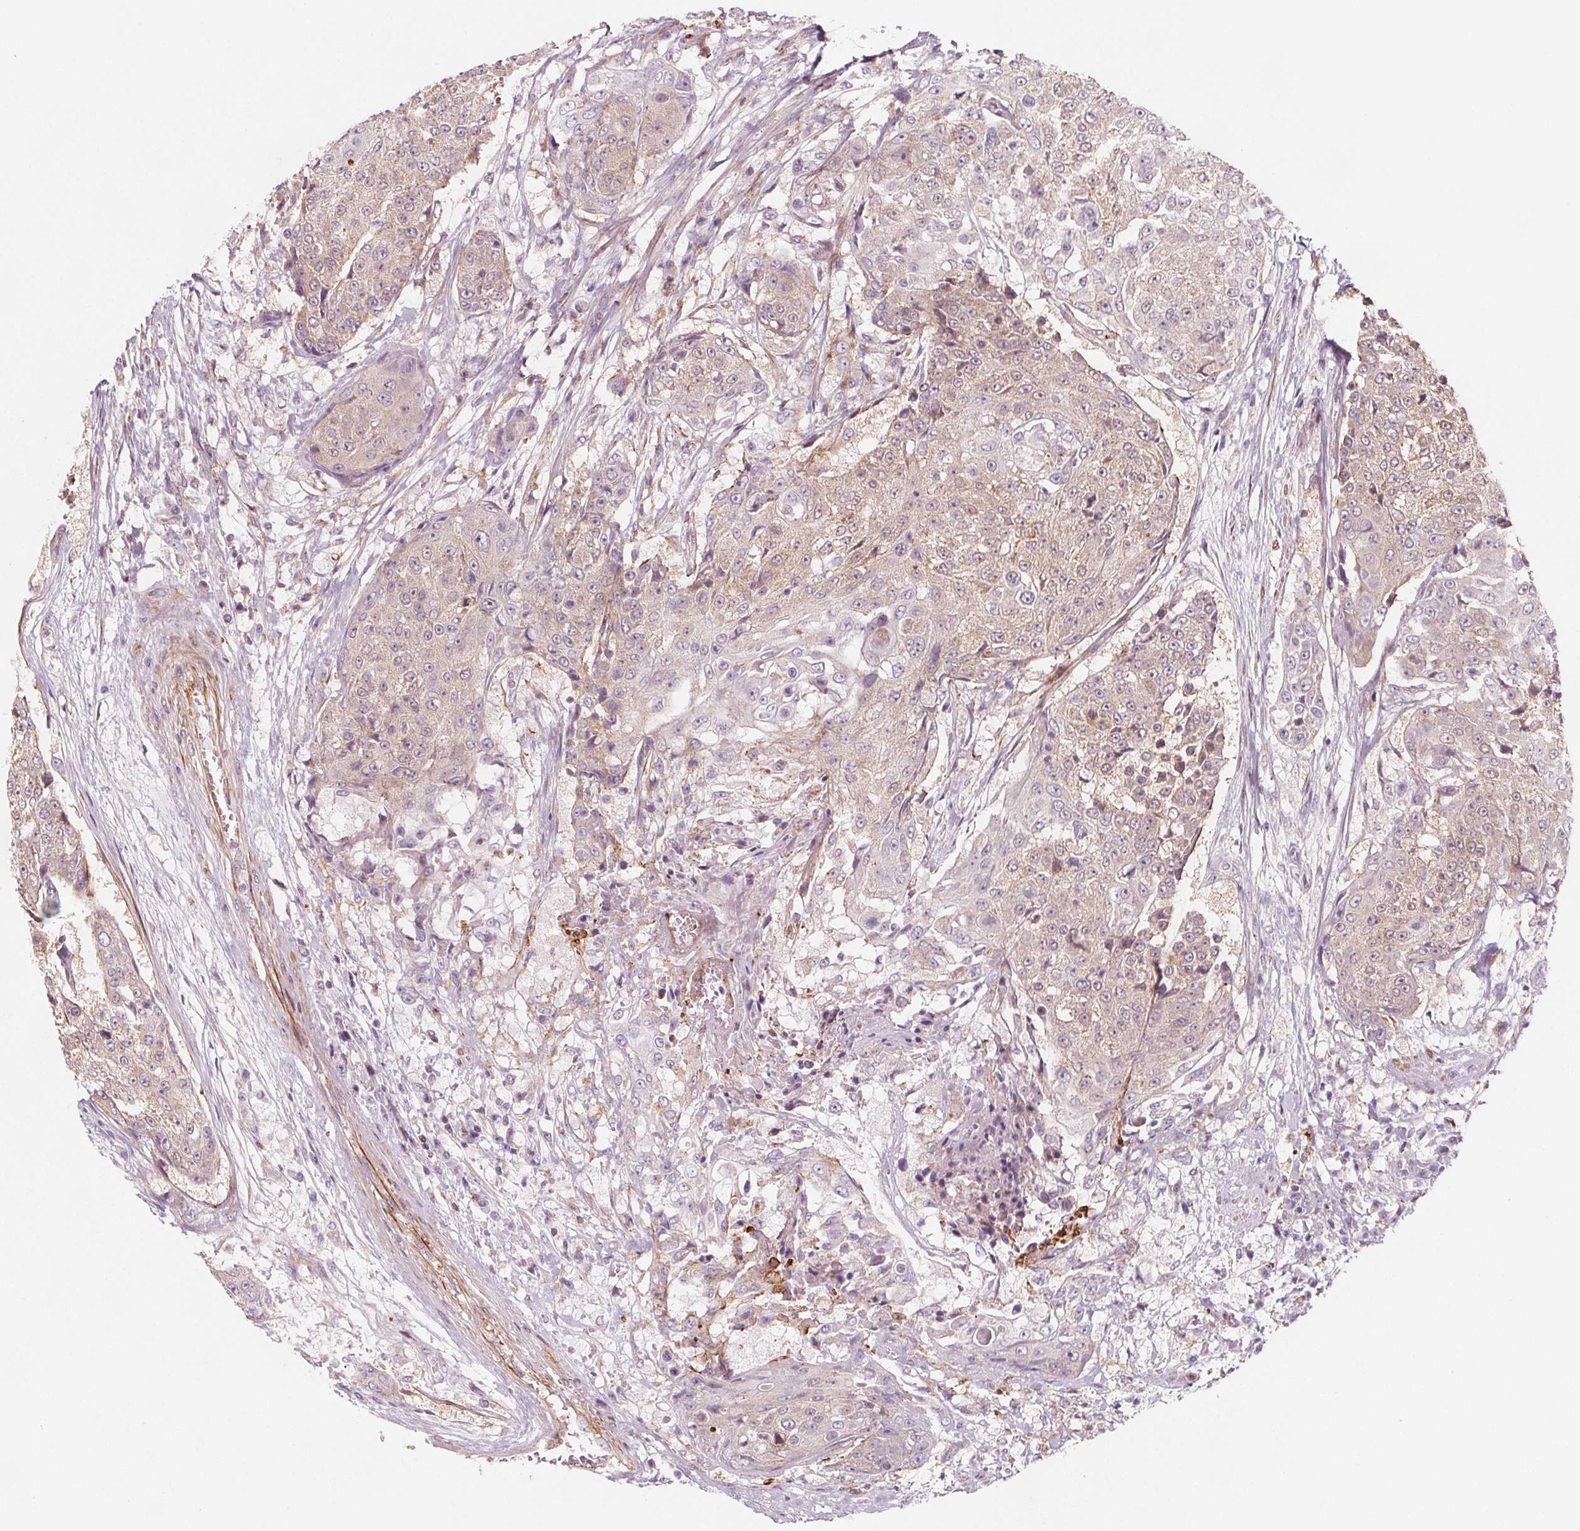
{"staining": {"intensity": "weak", "quantity": ">75%", "location": "cytoplasmic/membranous"}, "tissue": "urothelial cancer", "cell_type": "Tumor cells", "image_type": "cancer", "snomed": [{"axis": "morphology", "description": "Urothelial carcinoma, High grade"}, {"axis": "topography", "description": "Urinary bladder"}], "caption": "Immunohistochemistry (DAB) staining of human urothelial carcinoma (high-grade) exhibits weak cytoplasmic/membranous protein expression in about >75% of tumor cells.", "gene": "ADAM33", "patient": {"sex": "female", "age": 63}}